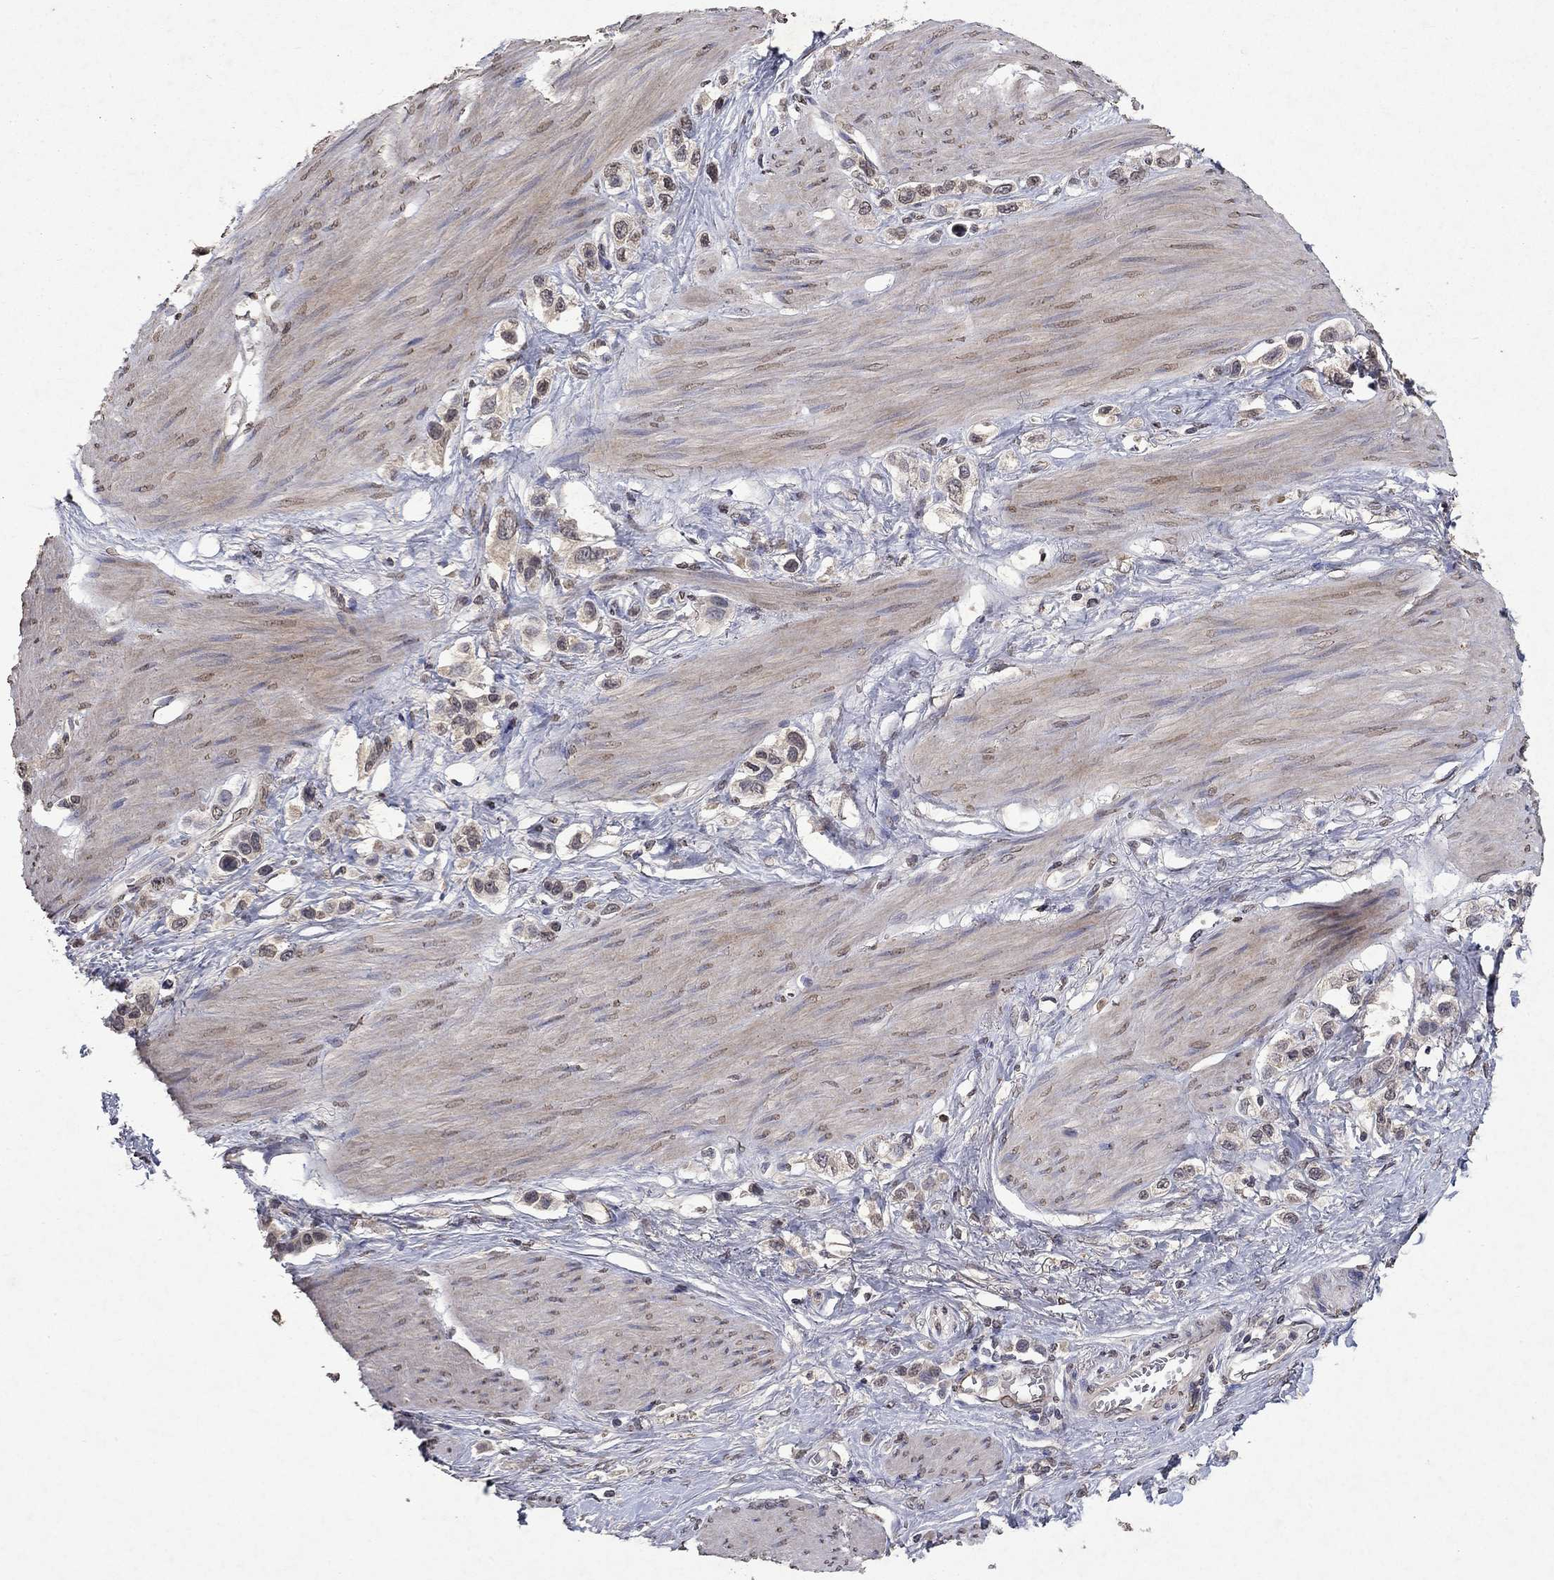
{"staining": {"intensity": "weak", "quantity": "25%-75%", "location": "cytoplasmic/membranous"}, "tissue": "stomach cancer", "cell_type": "Tumor cells", "image_type": "cancer", "snomed": [{"axis": "morphology", "description": "Normal tissue, NOS"}, {"axis": "morphology", "description": "Adenocarcinoma, NOS"}, {"axis": "morphology", "description": "Adenocarcinoma, High grade"}, {"axis": "topography", "description": "Stomach, upper"}, {"axis": "topography", "description": "Stomach"}], "caption": "IHC image of human stomach high-grade adenocarcinoma stained for a protein (brown), which exhibits low levels of weak cytoplasmic/membranous staining in about 25%-75% of tumor cells.", "gene": "TTC38", "patient": {"sex": "female", "age": 65}}